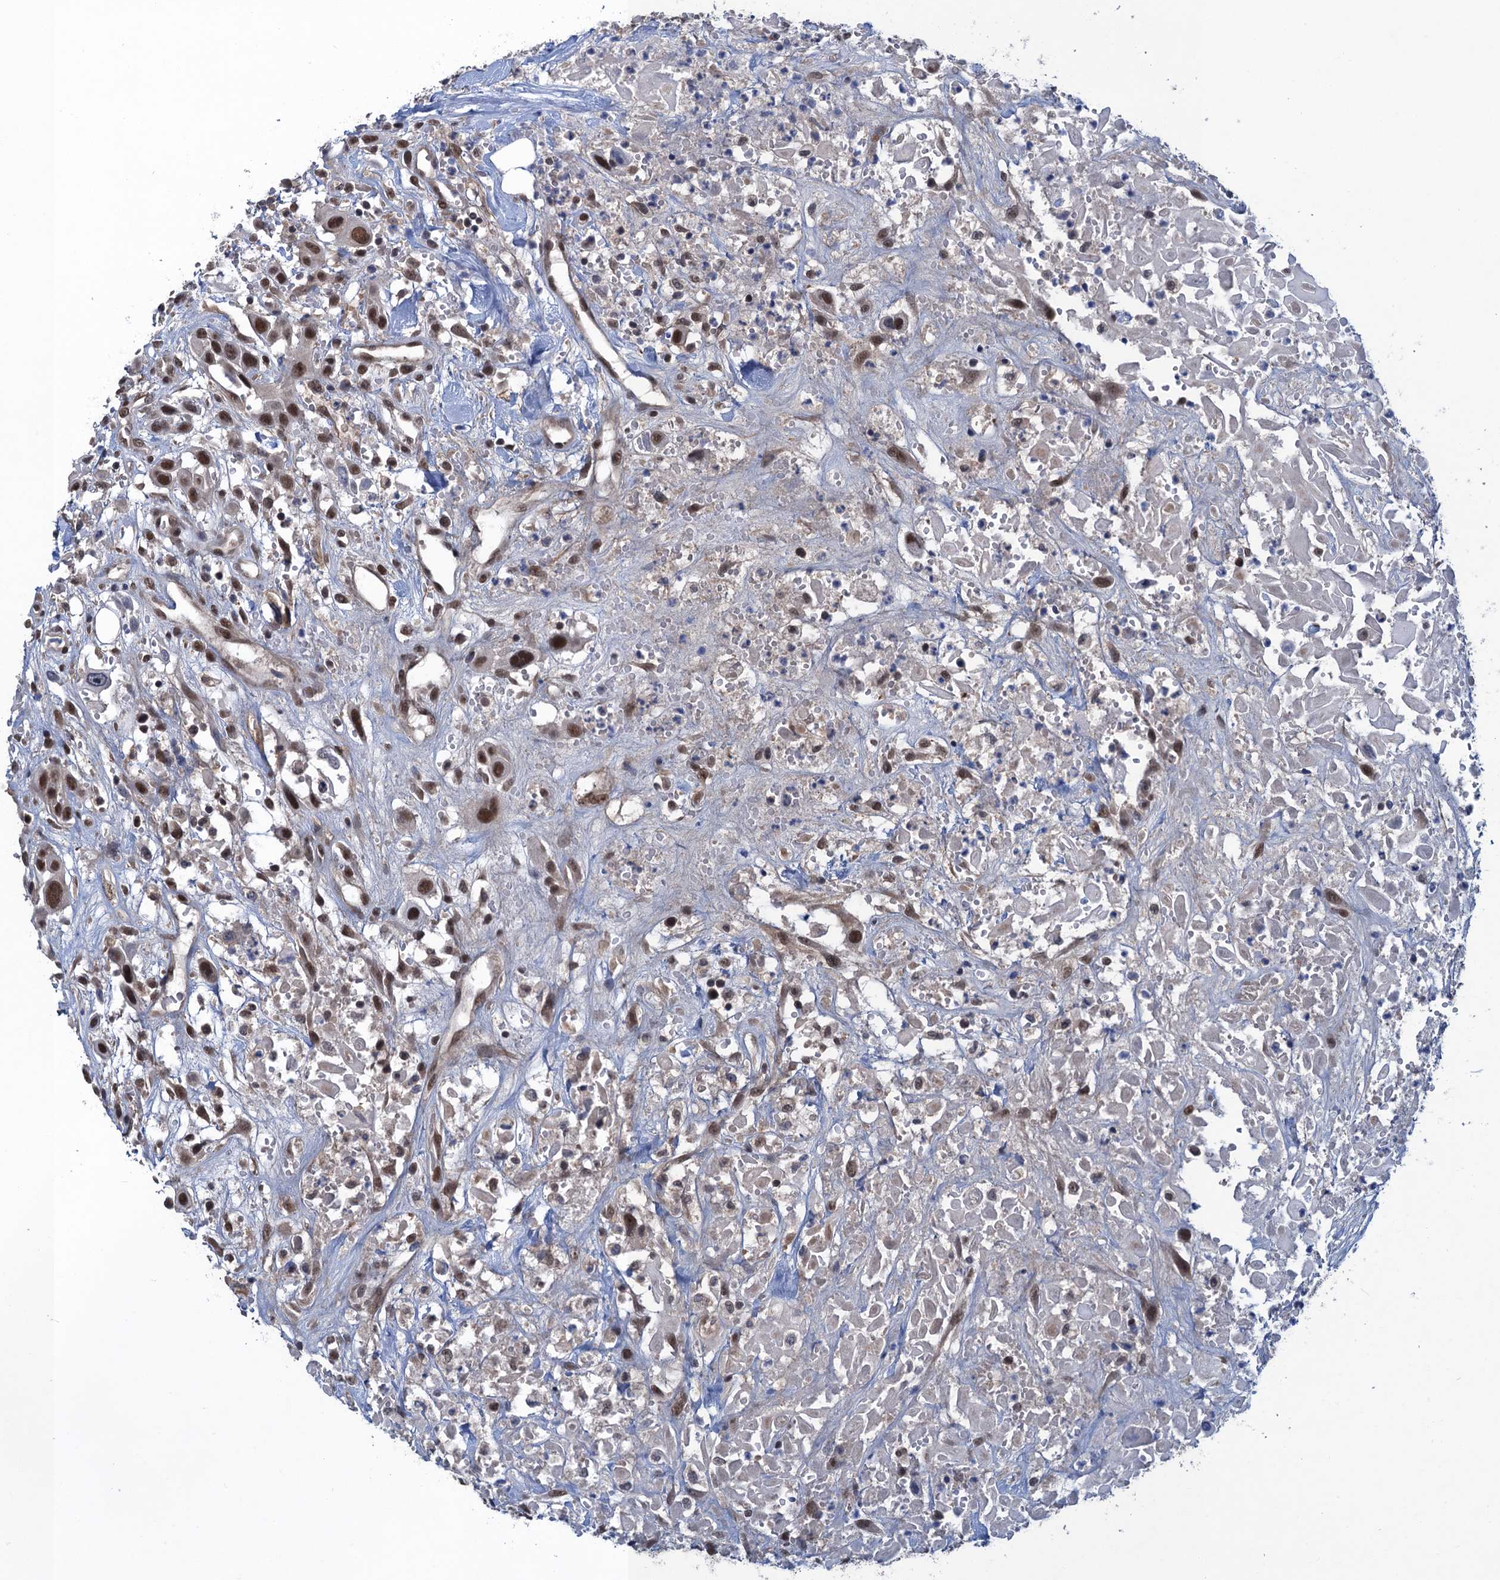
{"staining": {"intensity": "moderate", "quantity": ">75%", "location": "nuclear"}, "tissue": "head and neck cancer", "cell_type": "Tumor cells", "image_type": "cancer", "snomed": [{"axis": "morphology", "description": "Squamous cell carcinoma, NOS"}, {"axis": "topography", "description": "Head-Neck"}], "caption": "Head and neck squamous cell carcinoma tissue displays moderate nuclear positivity in about >75% of tumor cells", "gene": "SAE1", "patient": {"sex": "male", "age": 81}}